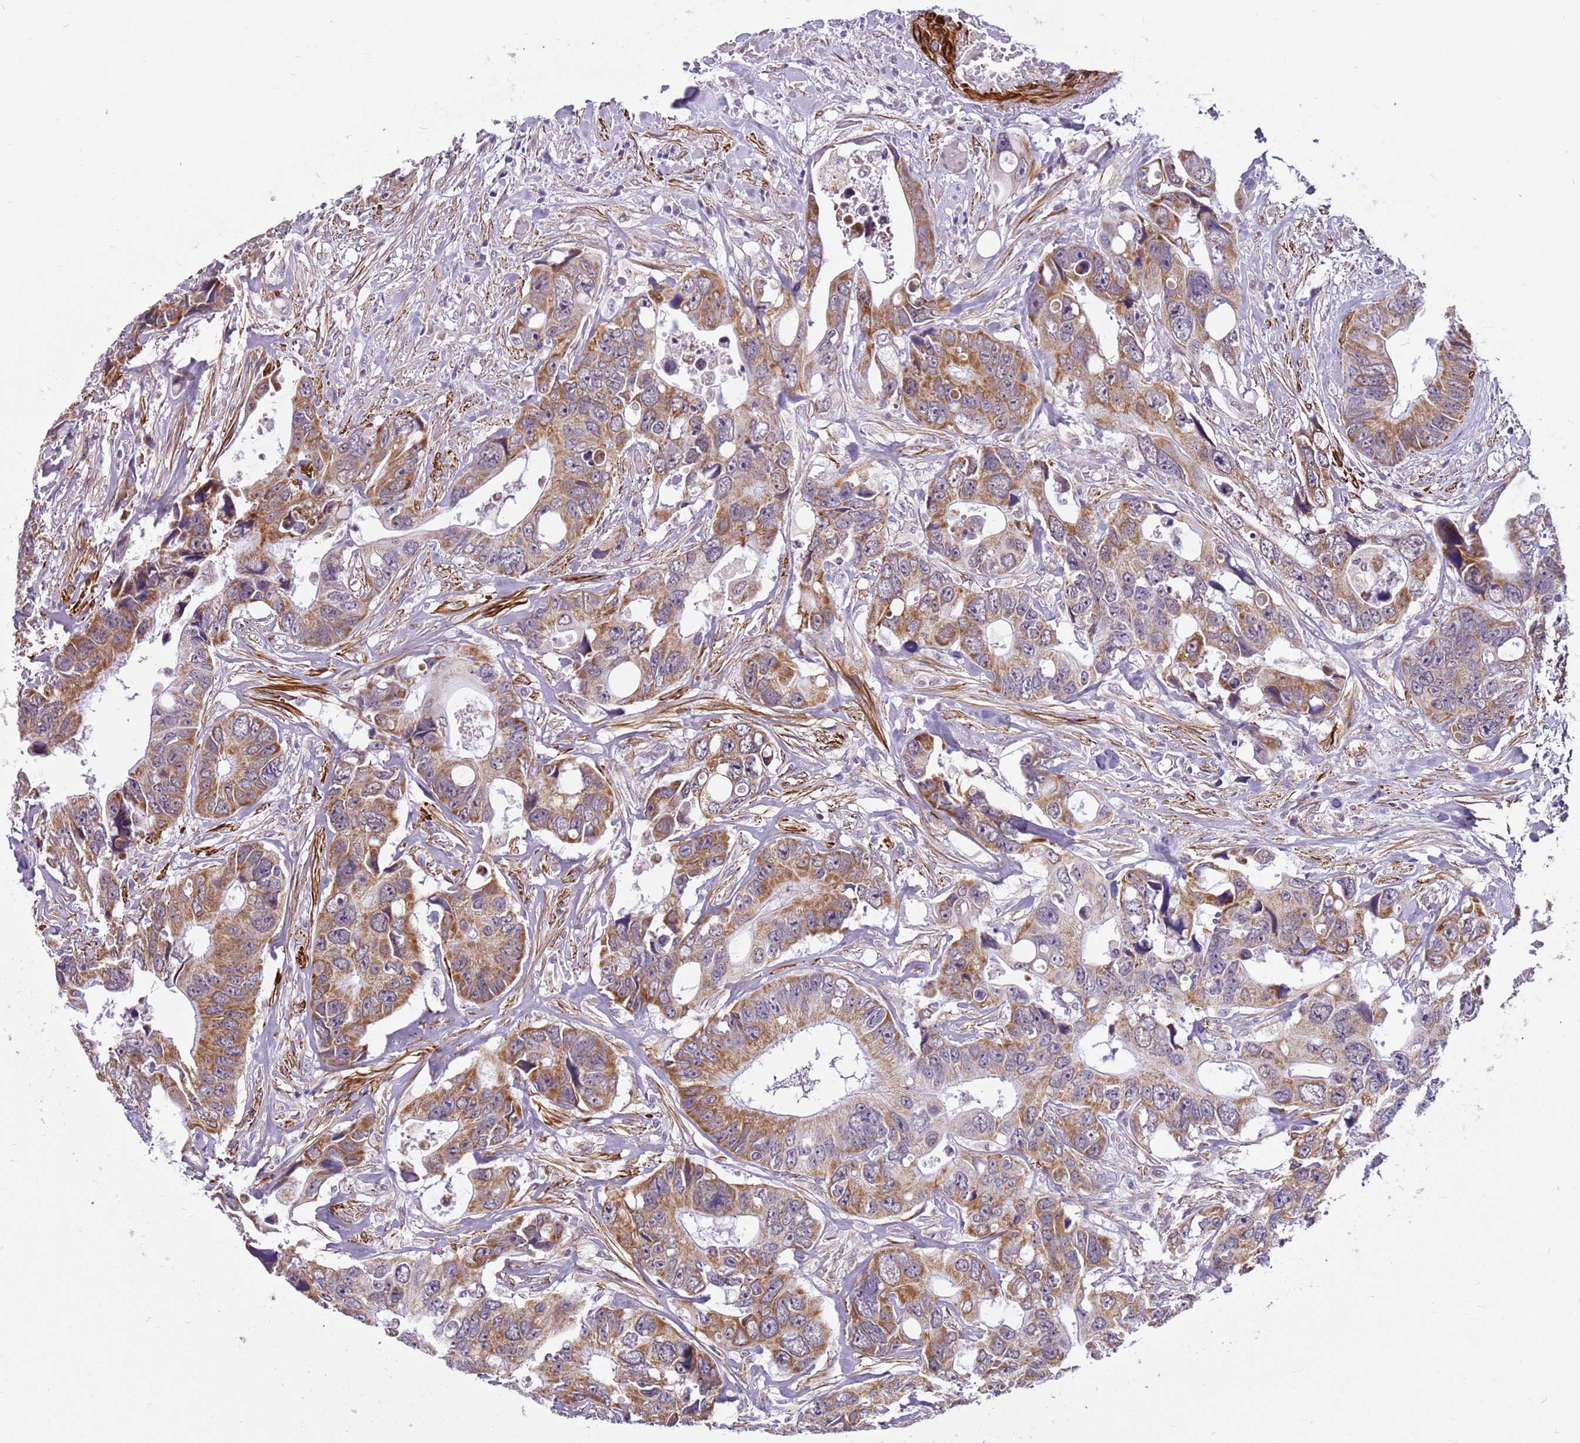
{"staining": {"intensity": "moderate", "quantity": ">75%", "location": "cytoplasmic/membranous"}, "tissue": "colorectal cancer", "cell_type": "Tumor cells", "image_type": "cancer", "snomed": [{"axis": "morphology", "description": "Adenocarcinoma, NOS"}, {"axis": "topography", "description": "Rectum"}], "caption": "Adenocarcinoma (colorectal) stained with DAB IHC exhibits medium levels of moderate cytoplasmic/membranous positivity in approximately >75% of tumor cells.", "gene": "SMIM4", "patient": {"sex": "male", "age": 57}}